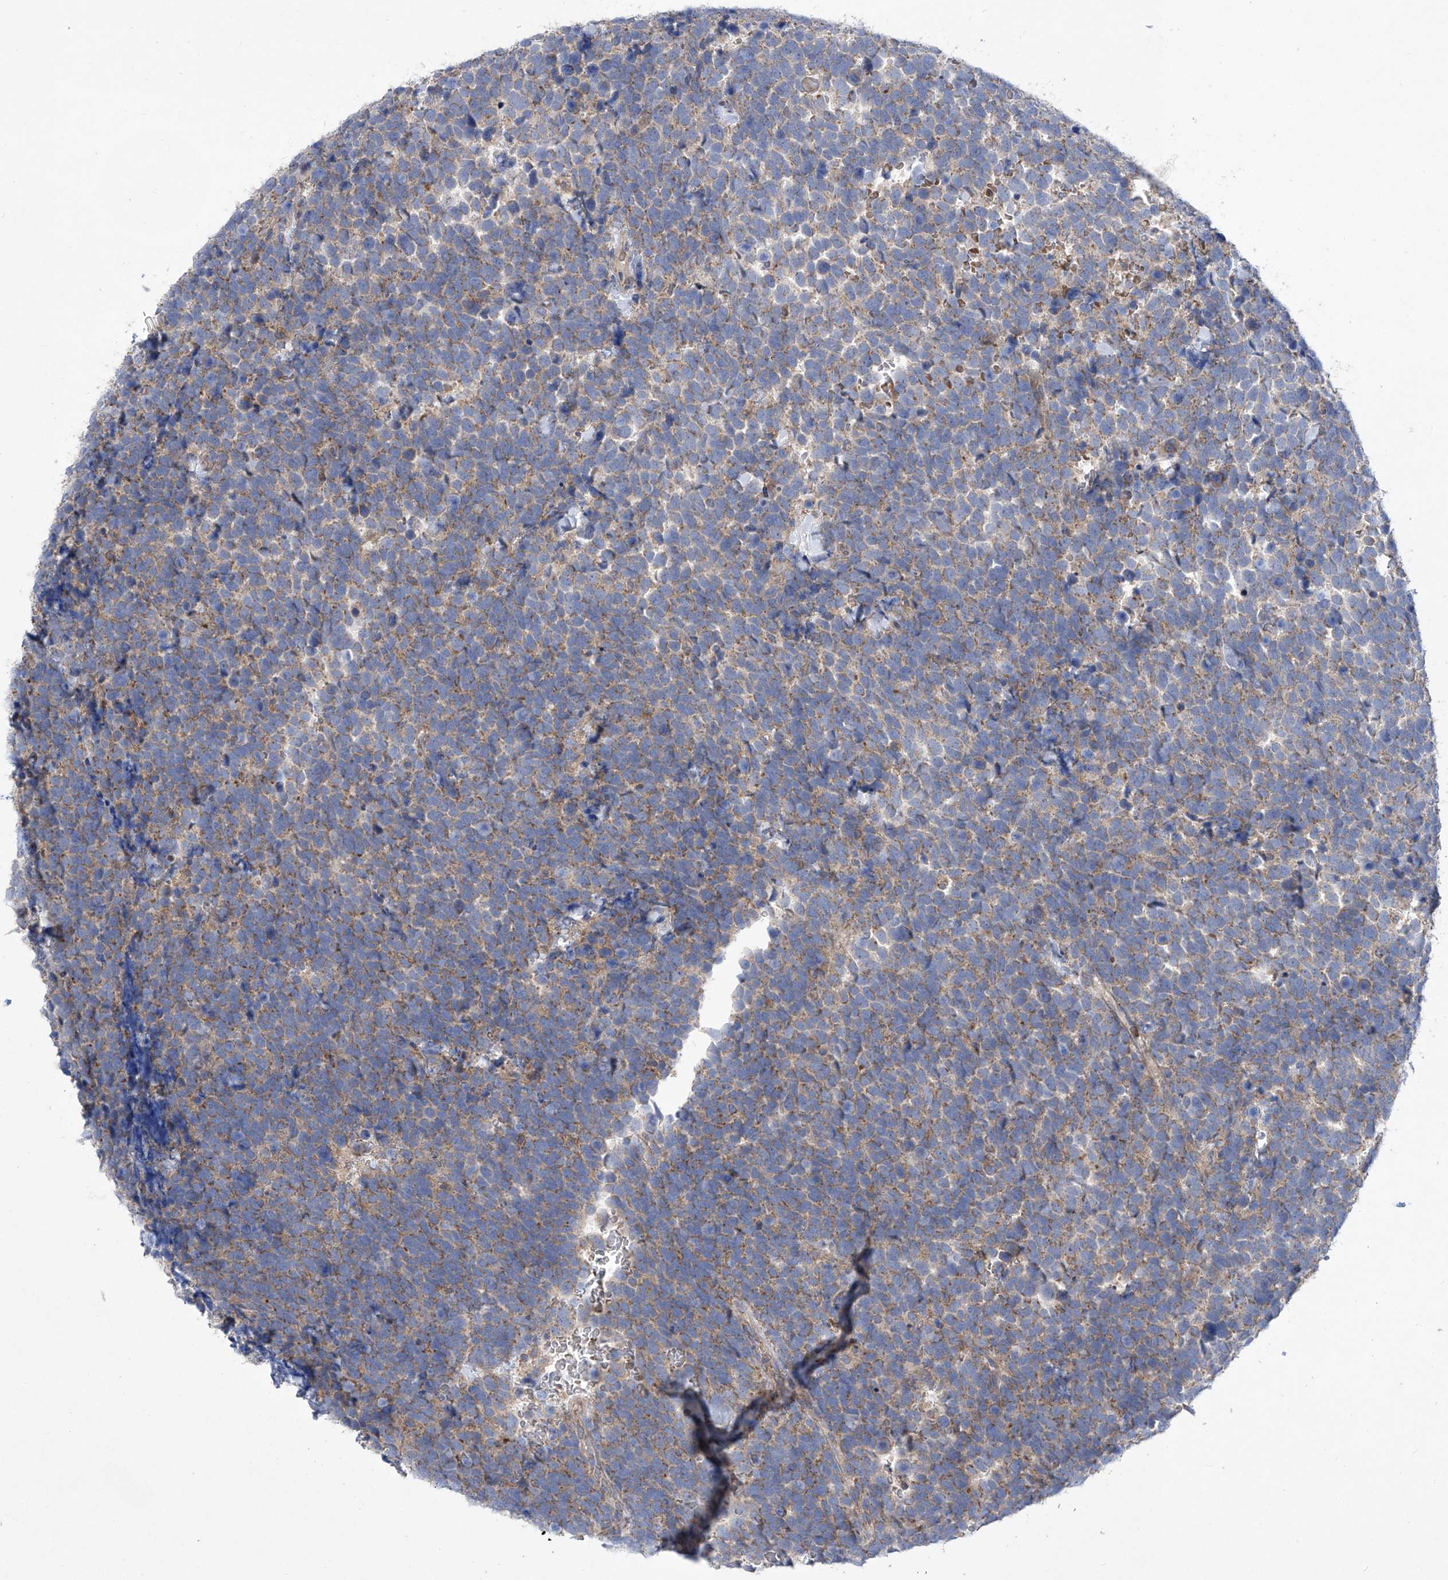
{"staining": {"intensity": "weak", "quantity": ">75%", "location": "cytoplasmic/membranous"}, "tissue": "urothelial cancer", "cell_type": "Tumor cells", "image_type": "cancer", "snomed": [{"axis": "morphology", "description": "Urothelial carcinoma, High grade"}, {"axis": "topography", "description": "Urinary bladder"}], "caption": "There is low levels of weak cytoplasmic/membranous expression in tumor cells of urothelial cancer, as demonstrated by immunohistochemical staining (brown color).", "gene": "COQ3", "patient": {"sex": "female", "age": 82}}